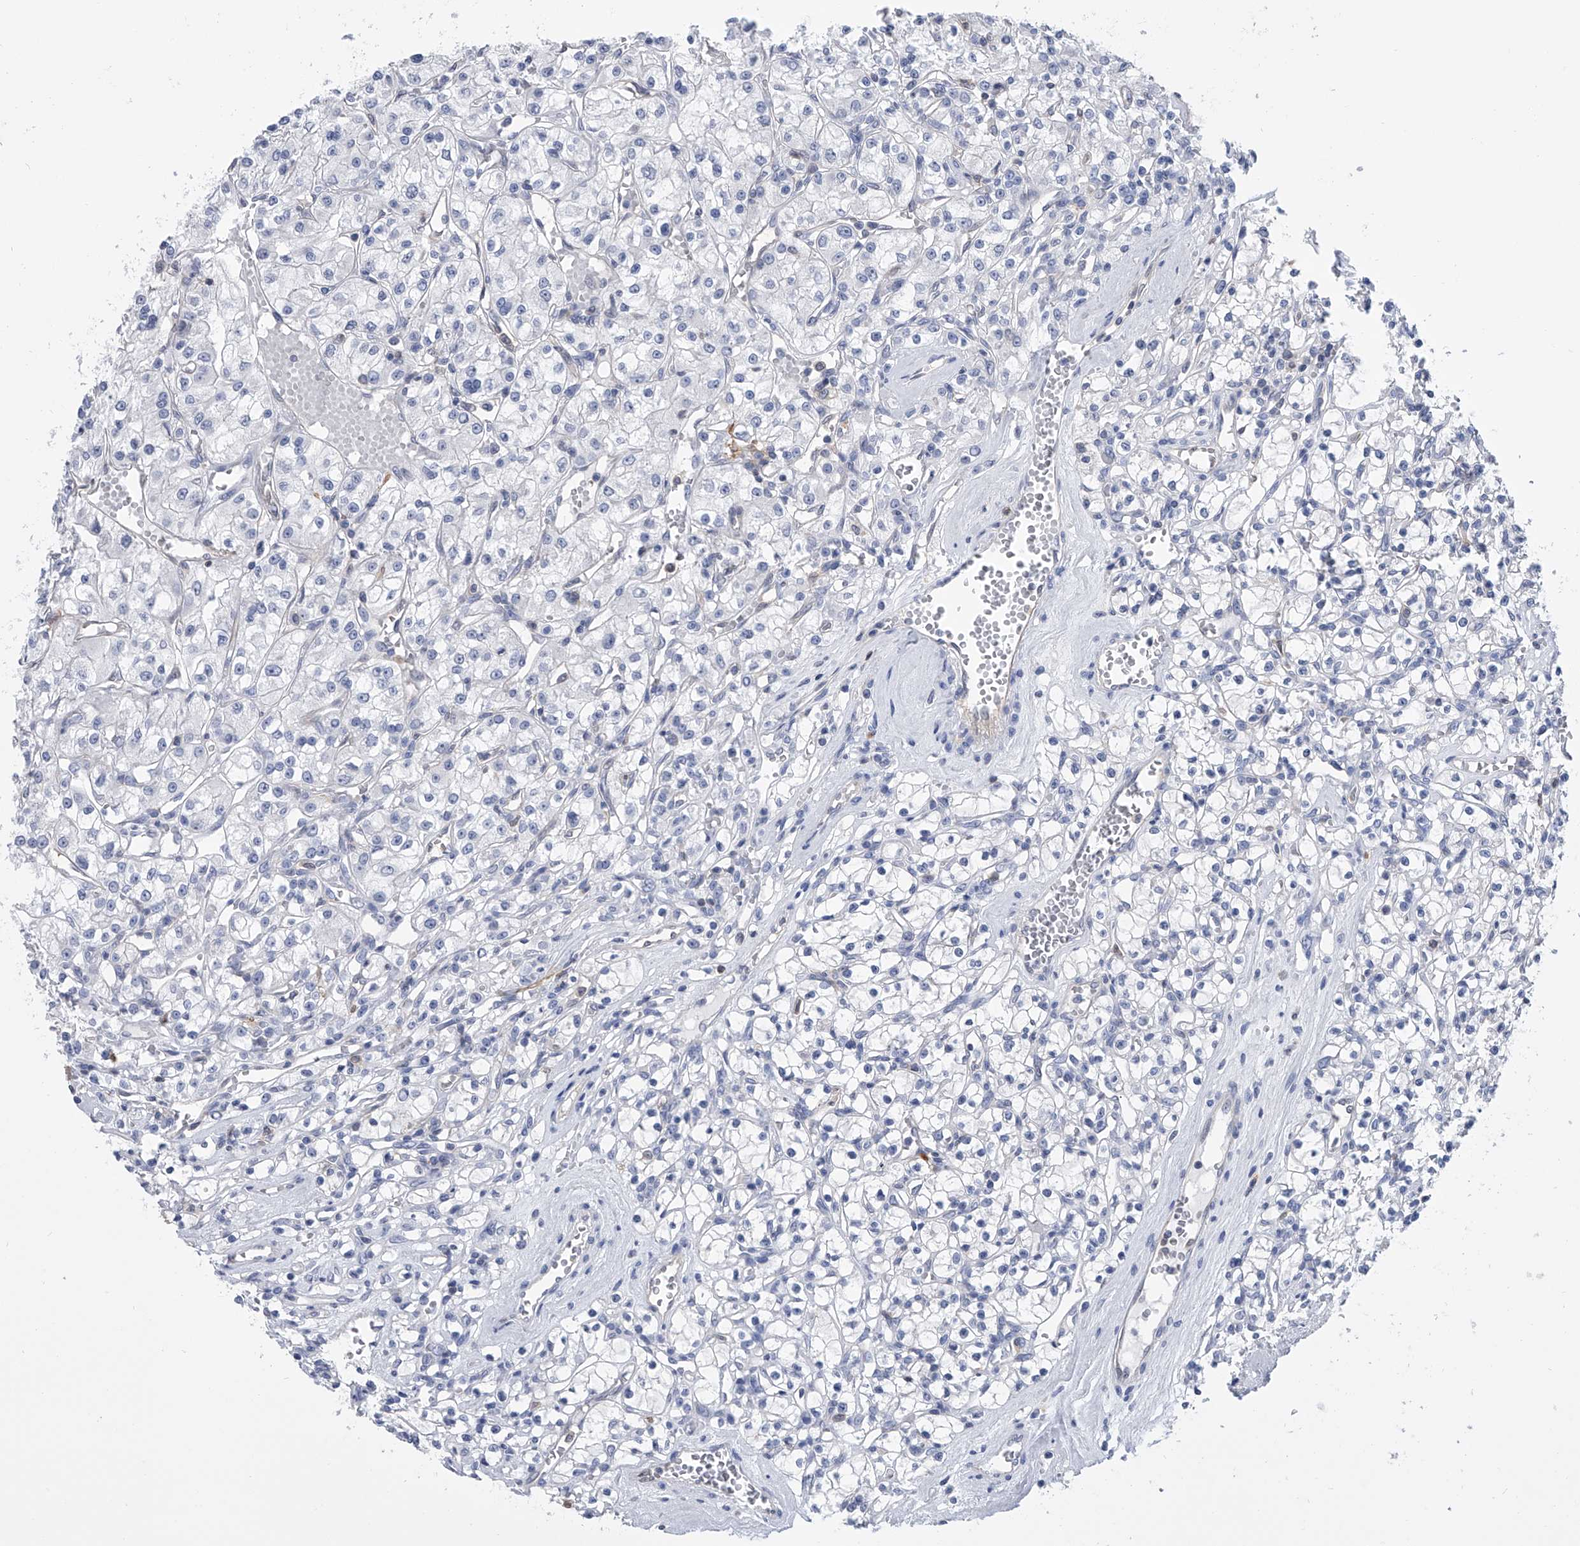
{"staining": {"intensity": "negative", "quantity": "none", "location": "none"}, "tissue": "renal cancer", "cell_type": "Tumor cells", "image_type": "cancer", "snomed": [{"axis": "morphology", "description": "Adenocarcinoma, NOS"}, {"axis": "topography", "description": "Kidney"}], "caption": "The histopathology image demonstrates no staining of tumor cells in renal adenocarcinoma. (DAB immunohistochemistry, high magnification).", "gene": "SERPINB9", "patient": {"sex": "female", "age": 59}}